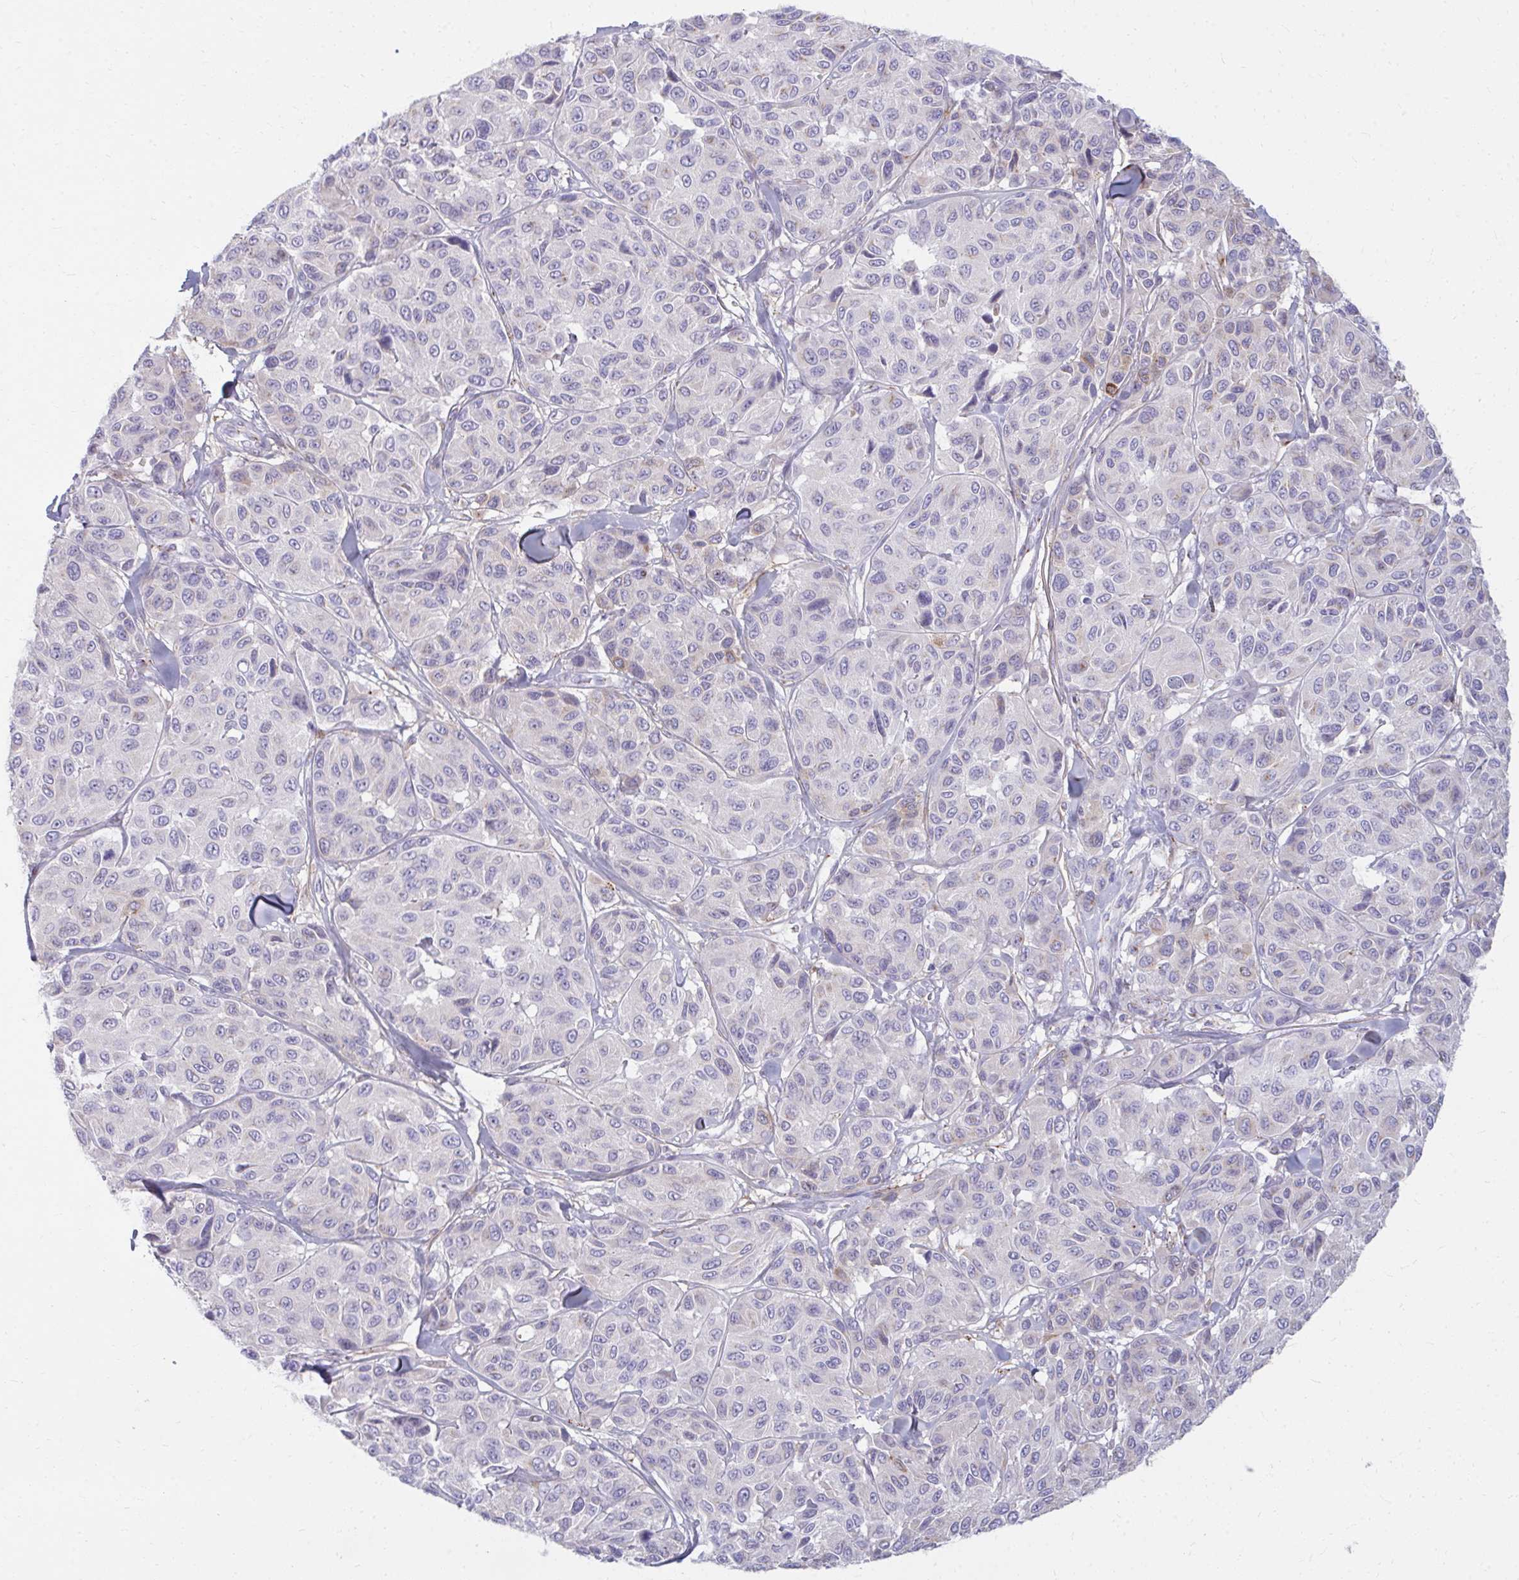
{"staining": {"intensity": "negative", "quantity": "none", "location": "none"}, "tissue": "melanoma", "cell_type": "Tumor cells", "image_type": "cancer", "snomed": [{"axis": "morphology", "description": "Malignant melanoma, NOS"}, {"axis": "topography", "description": "Skin"}], "caption": "Immunohistochemistry (IHC) of human malignant melanoma demonstrates no expression in tumor cells.", "gene": "RAB6B", "patient": {"sex": "female", "age": 66}}